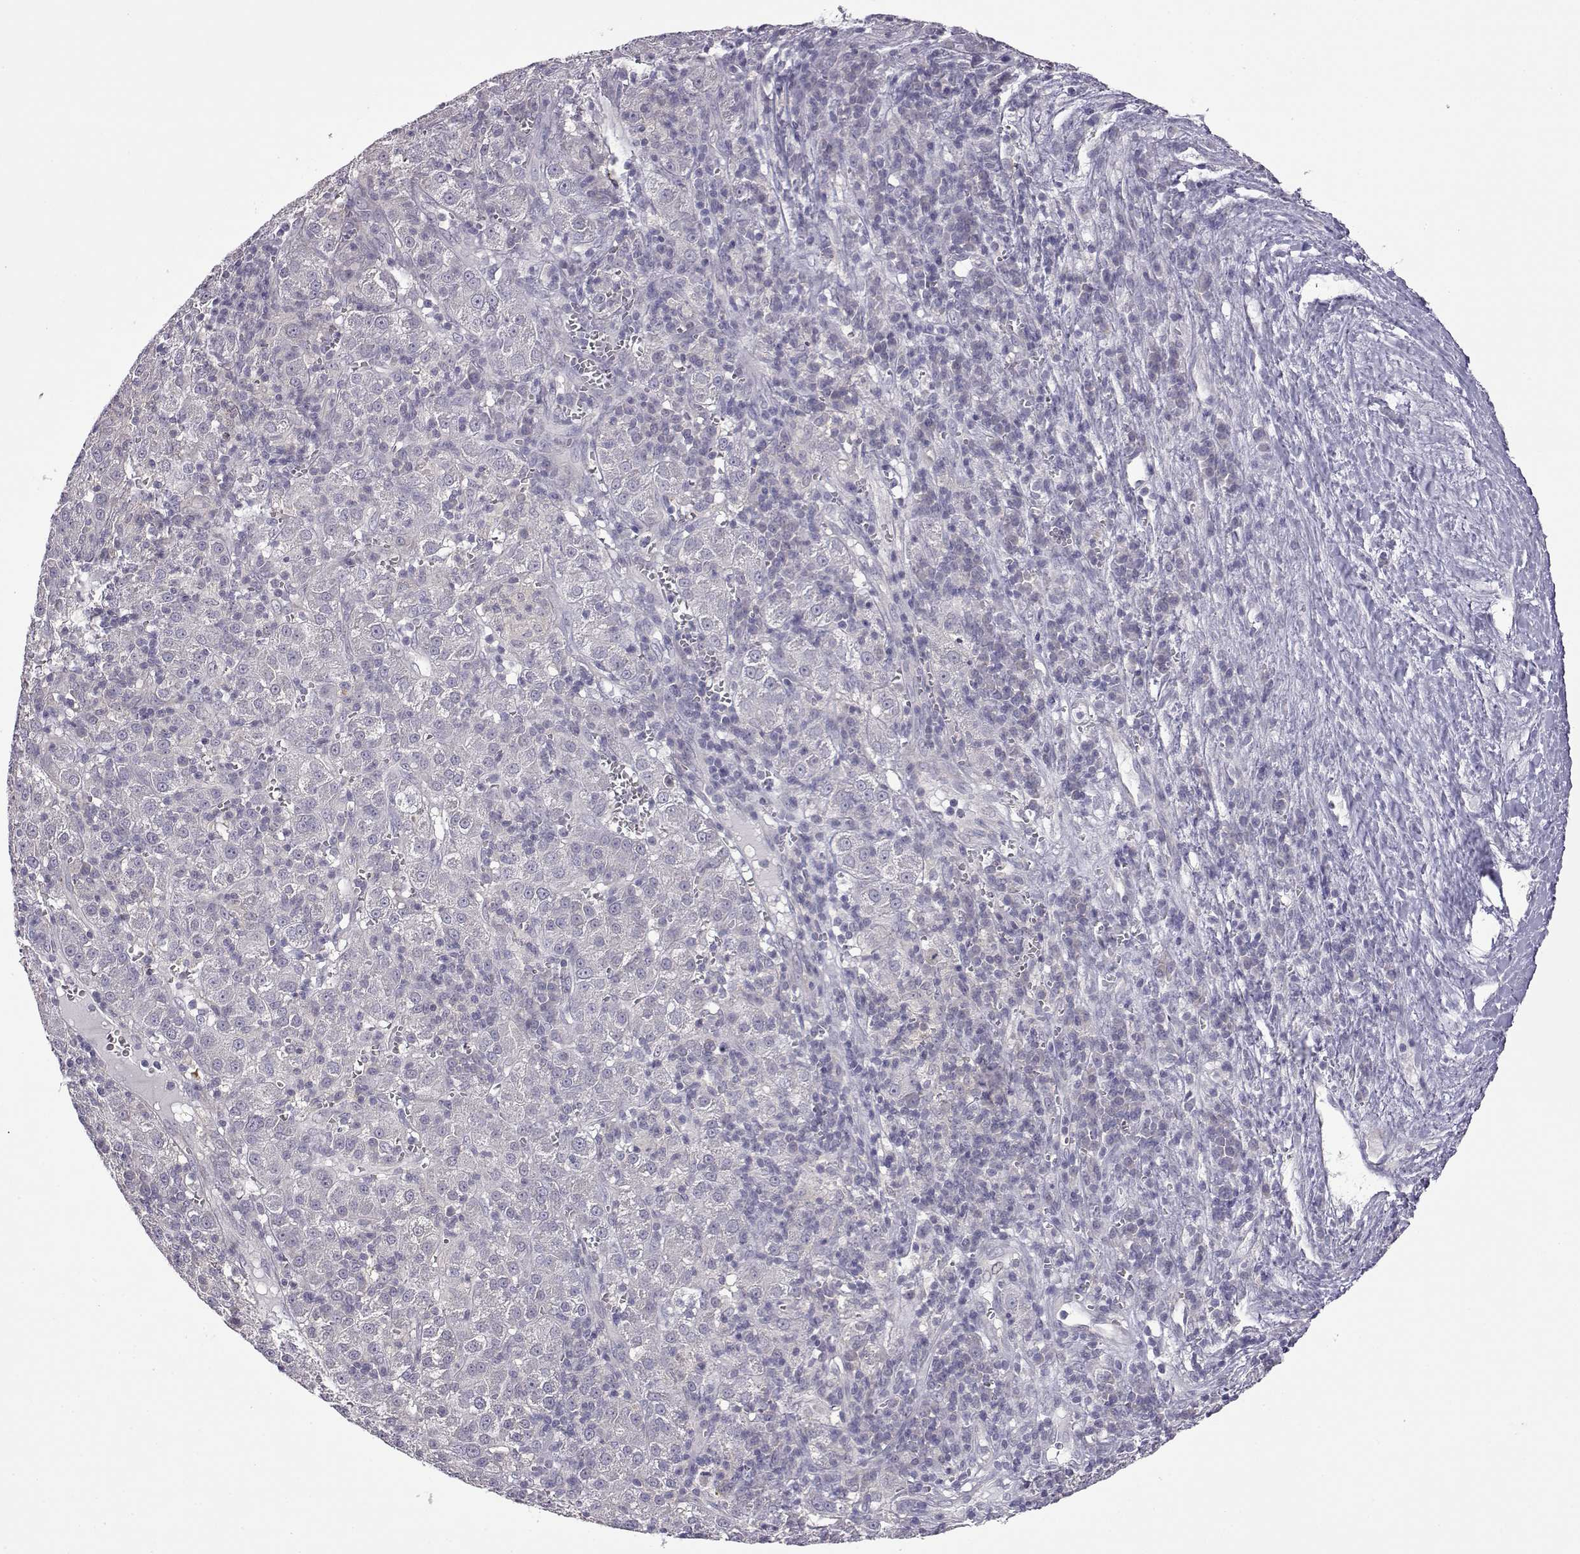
{"staining": {"intensity": "negative", "quantity": "none", "location": "none"}, "tissue": "liver cancer", "cell_type": "Tumor cells", "image_type": "cancer", "snomed": [{"axis": "morphology", "description": "Carcinoma, Hepatocellular, NOS"}, {"axis": "topography", "description": "Liver"}], "caption": "A high-resolution micrograph shows immunohistochemistry (IHC) staining of liver hepatocellular carcinoma, which demonstrates no significant expression in tumor cells.", "gene": "VGF", "patient": {"sex": "female", "age": 60}}